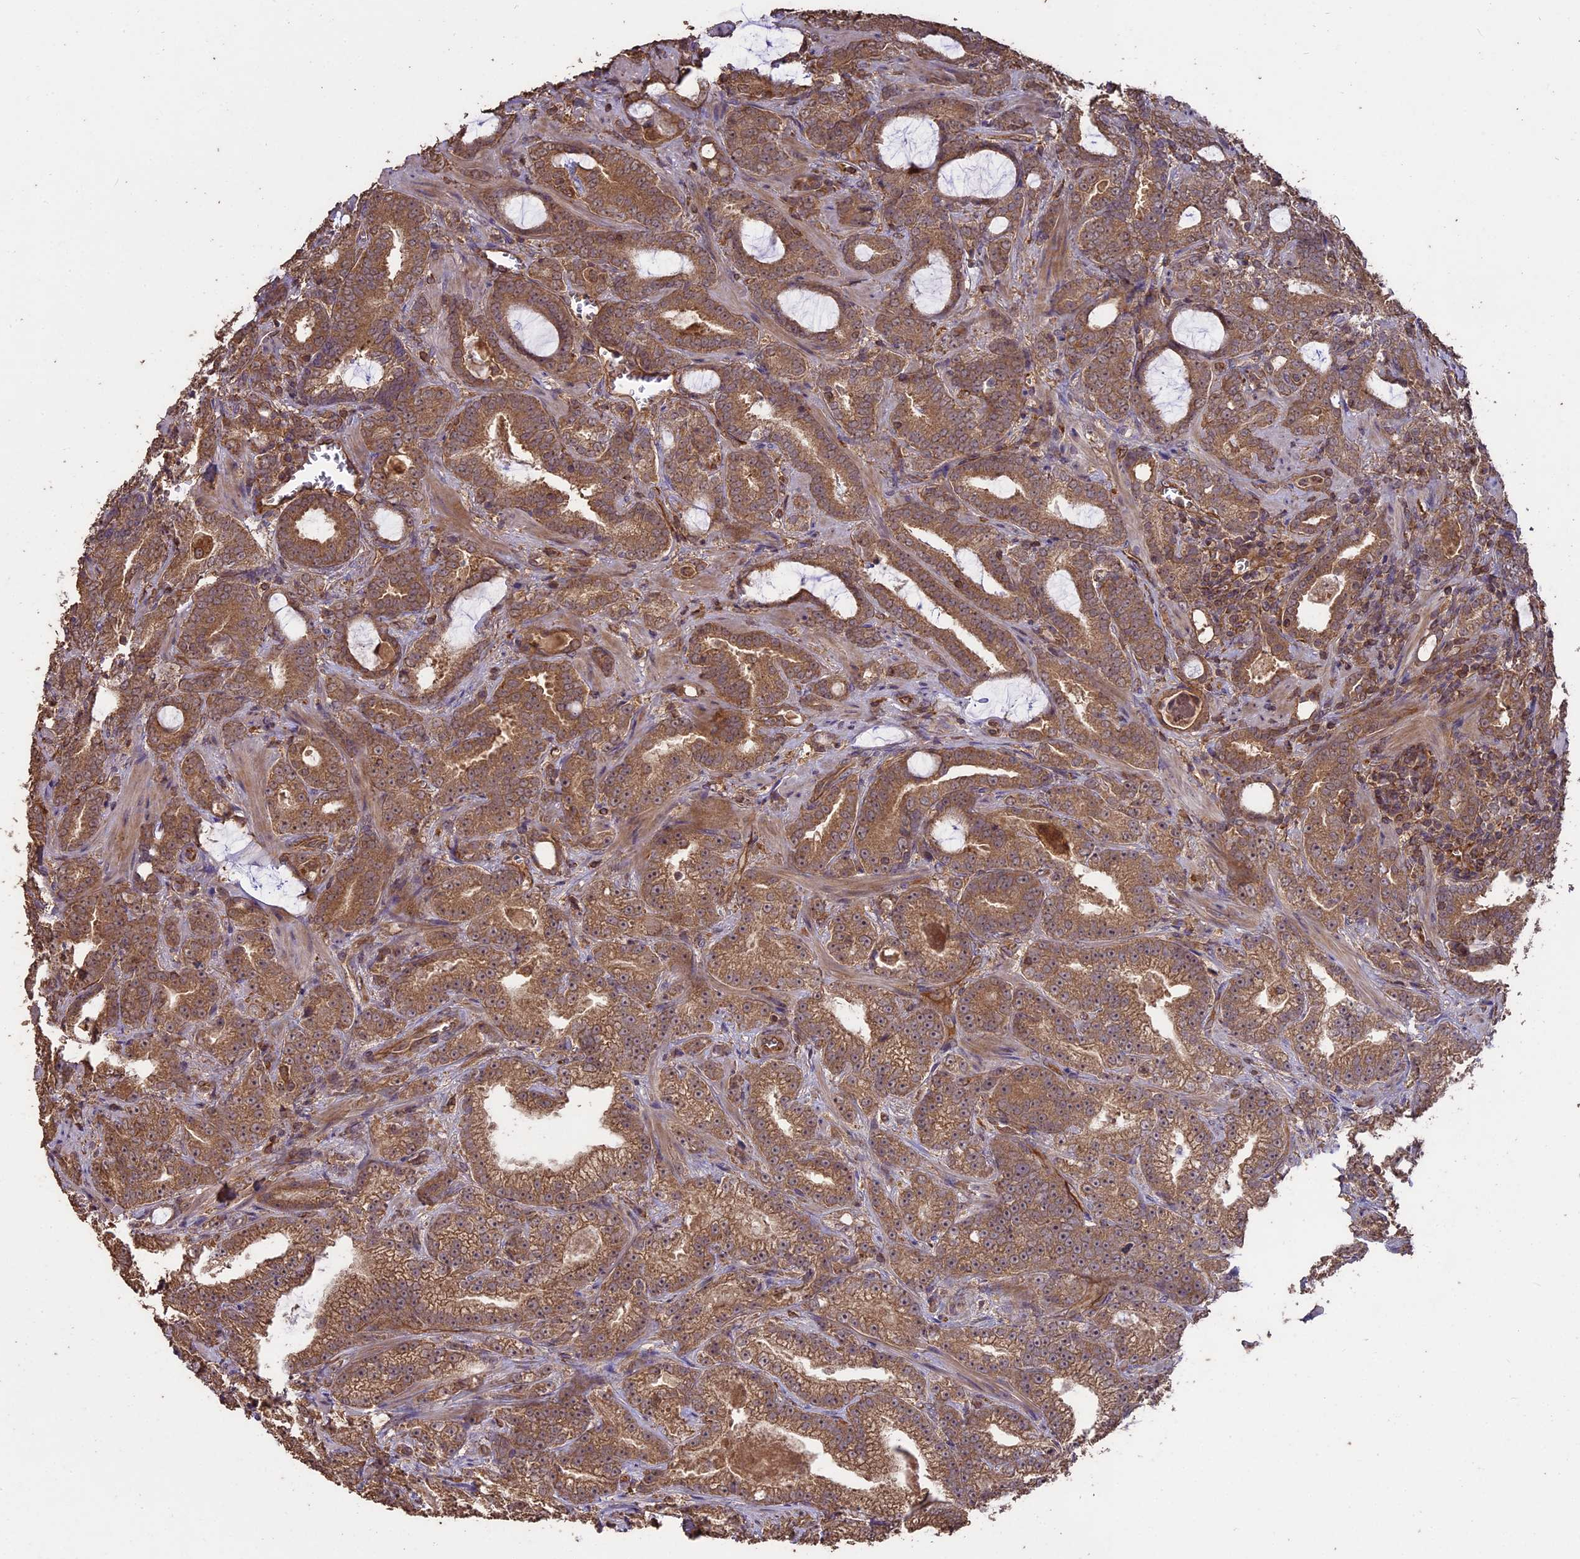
{"staining": {"intensity": "moderate", "quantity": ">75%", "location": "cytoplasmic/membranous"}, "tissue": "prostate cancer", "cell_type": "Tumor cells", "image_type": "cancer", "snomed": [{"axis": "morphology", "description": "Adenocarcinoma, High grade"}, {"axis": "topography", "description": "Prostate and seminal vesicle, NOS"}], "caption": "Human adenocarcinoma (high-grade) (prostate) stained for a protein (brown) reveals moderate cytoplasmic/membranous positive staining in about >75% of tumor cells.", "gene": "TTLL10", "patient": {"sex": "male", "age": 67}}